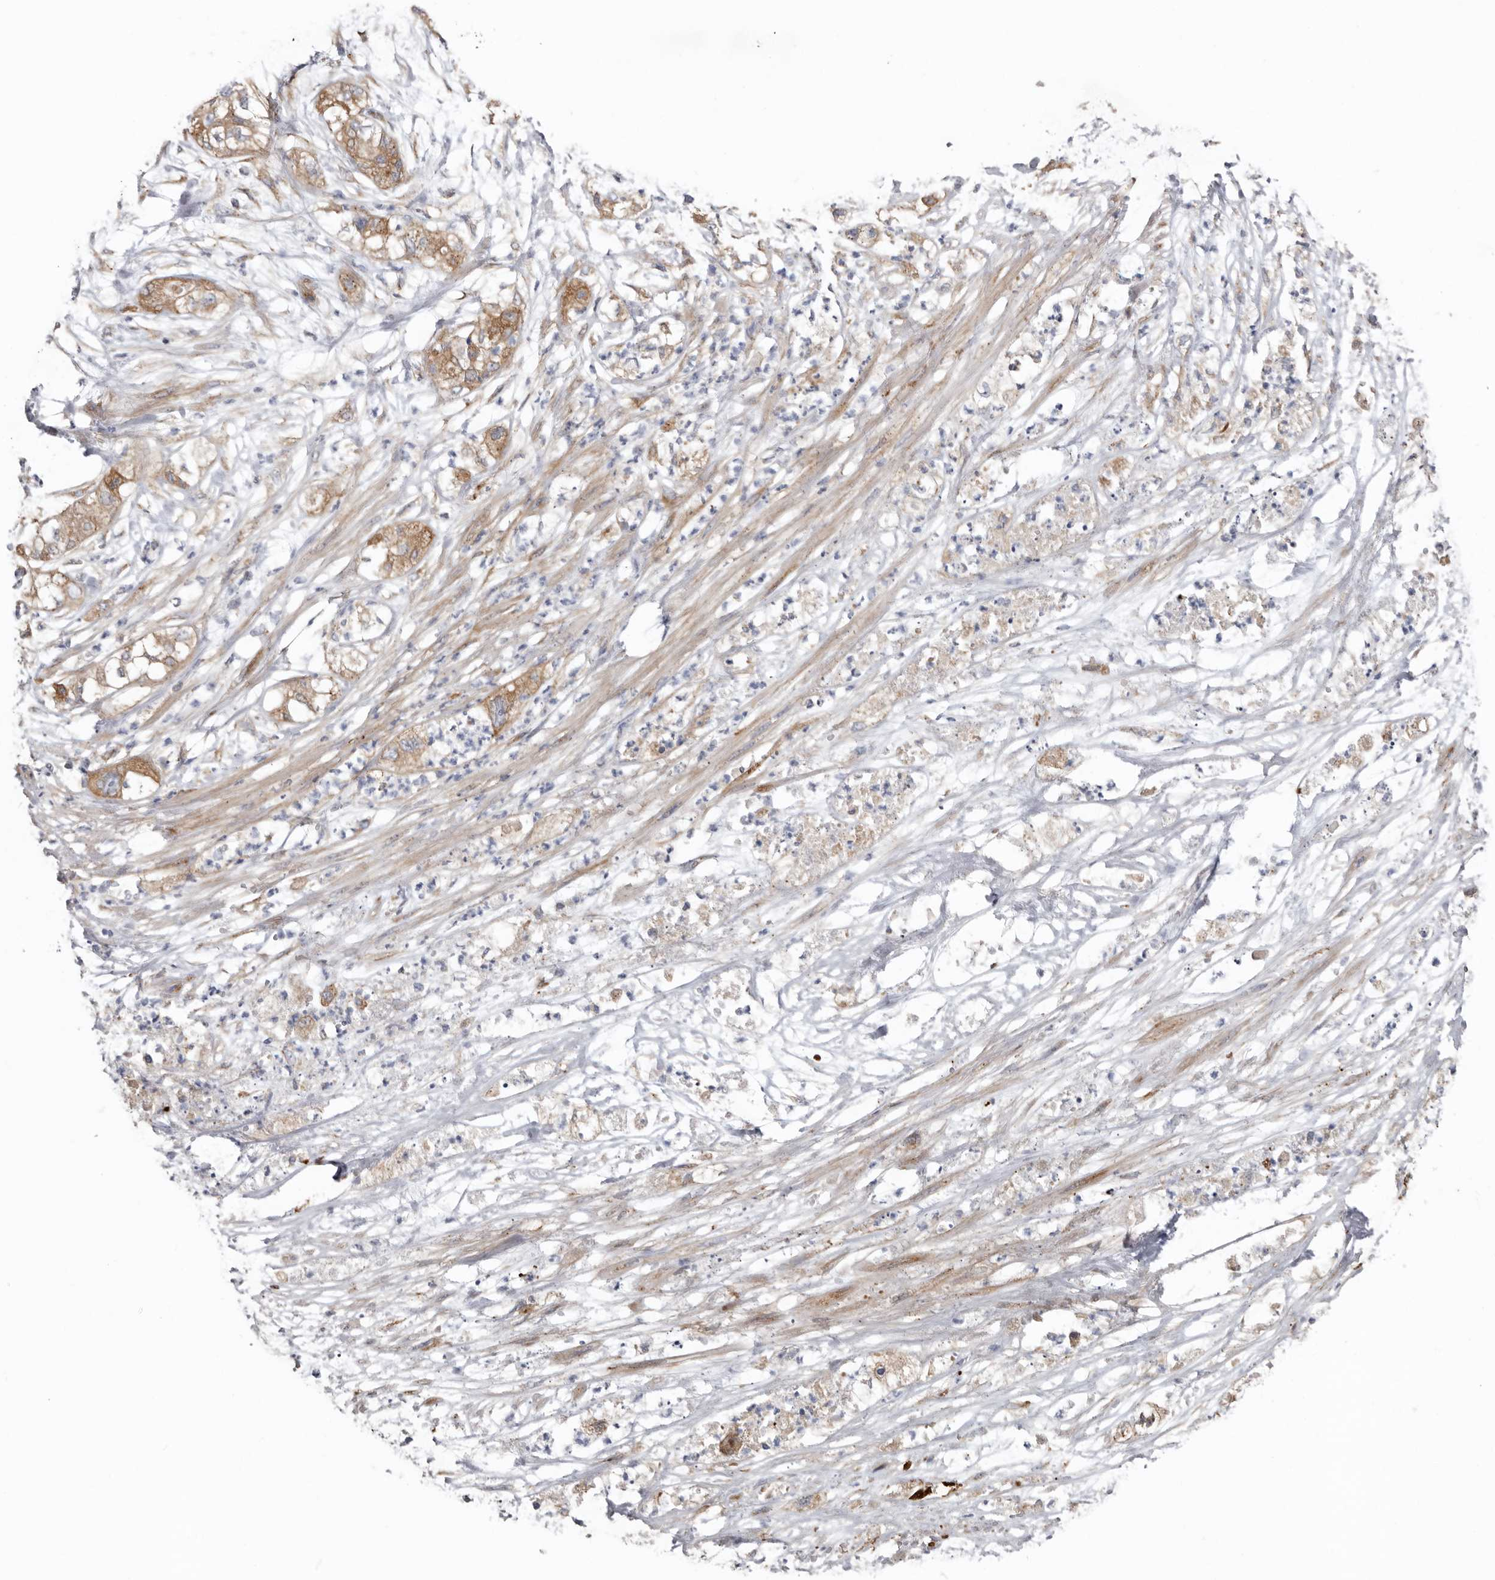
{"staining": {"intensity": "moderate", "quantity": ">75%", "location": "cytoplasmic/membranous"}, "tissue": "pancreatic cancer", "cell_type": "Tumor cells", "image_type": "cancer", "snomed": [{"axis": "morphology", "description": "Adenocarcinoma, NOS"}, {"axis": "topography", "description": "Pancreas"}], "caption": "Pancreatic cancer was stained to show a protein in brown. There is medium levels of moderate cytoplasmic/membranous staining in approximately >75% of tumor cells.", "gene": "LUZP1", "patient": {"sex": "female", "age": 78}}